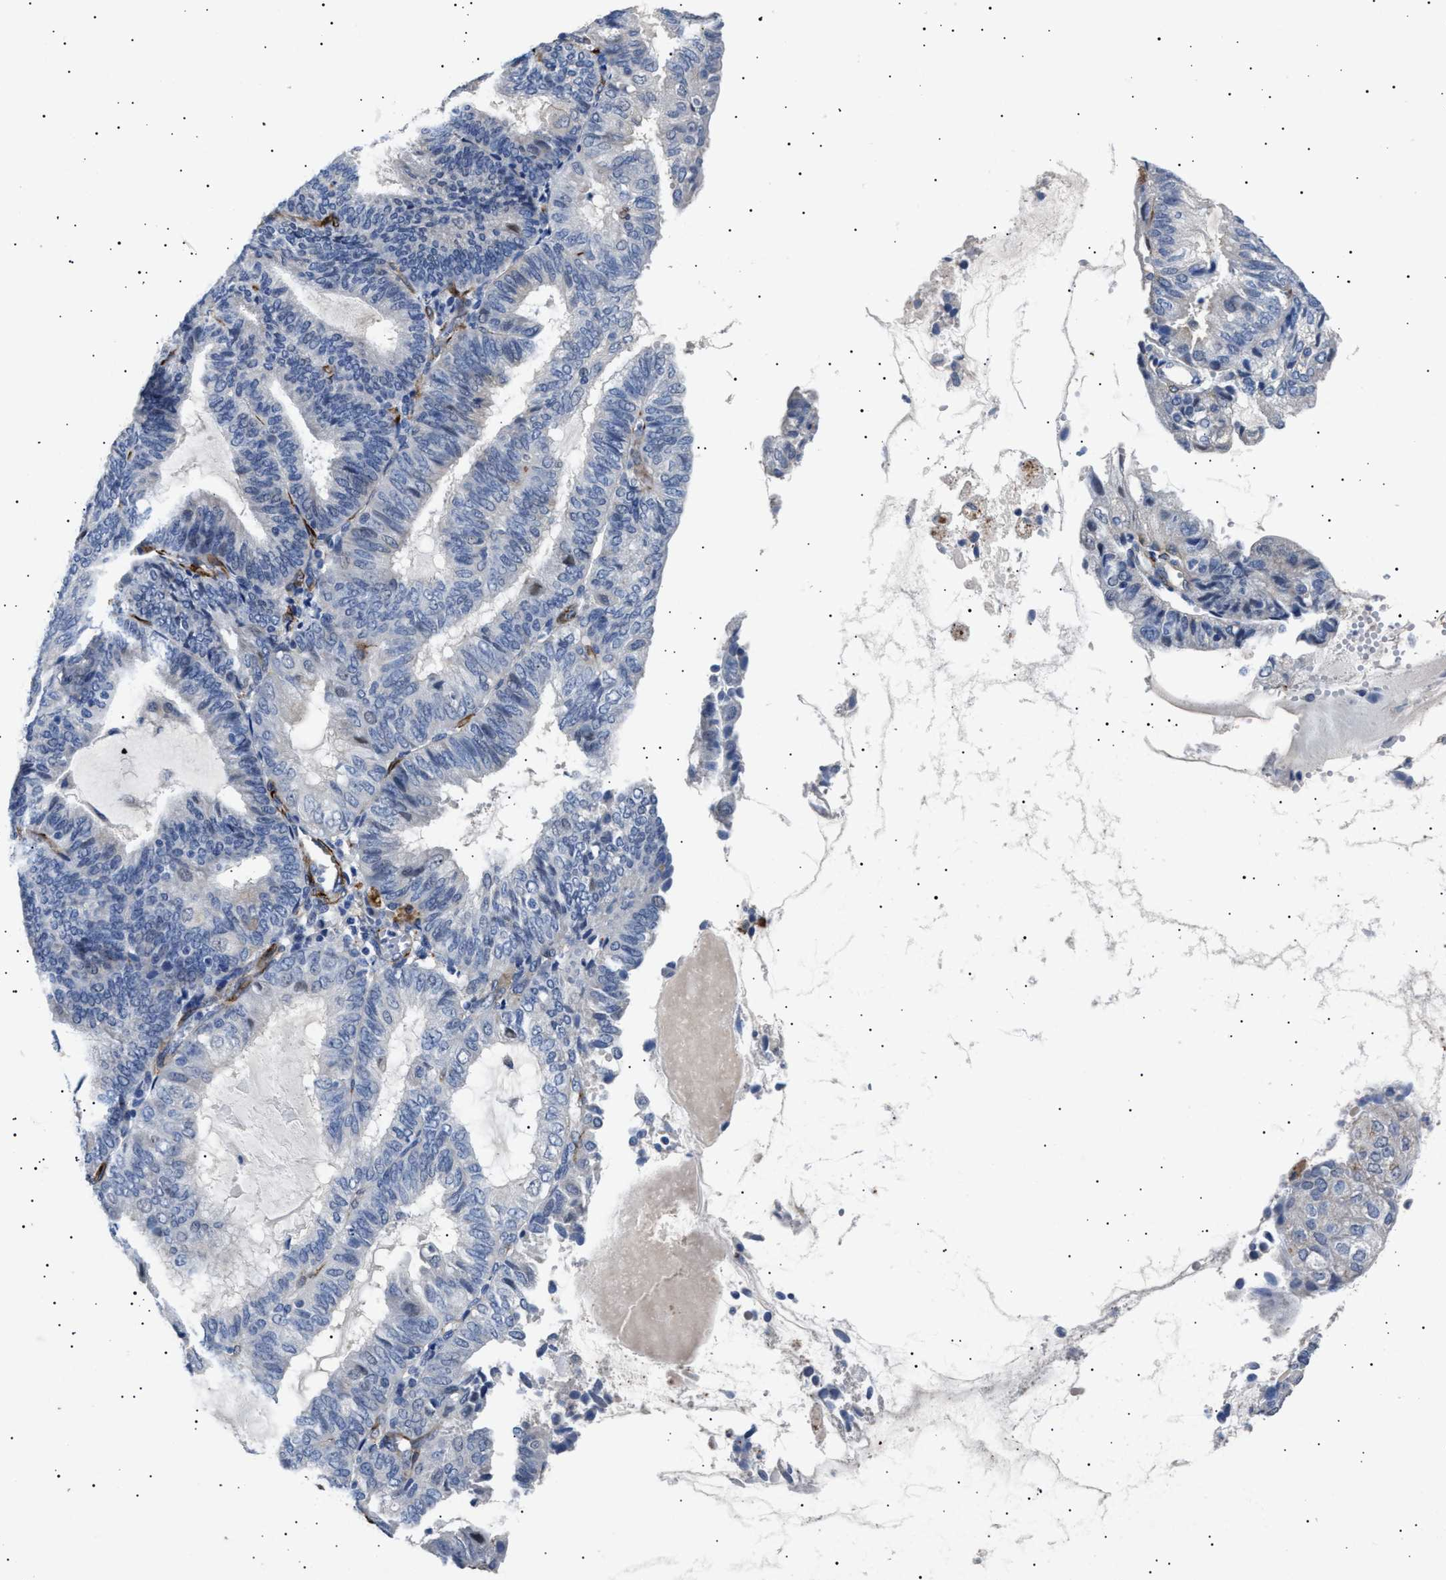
{"staining": {"intensity": "negative", "quantity": "none", "location": "none"}, "tissue": "endometrial cancer", "cell_type": "Tumor cells", "image_type": "cancer", "snomed": [{"axis": "morphology", "description": "Adenocarcinoma, NOS"}, {"axis": "topography", "description": "Endometrium"}], "caption": "The image reveals no staining of tumor cells in adenocarcinoma (endometrial).", "gene": "OLFML2A", "patient": {"sex": "female", "age": 81}}